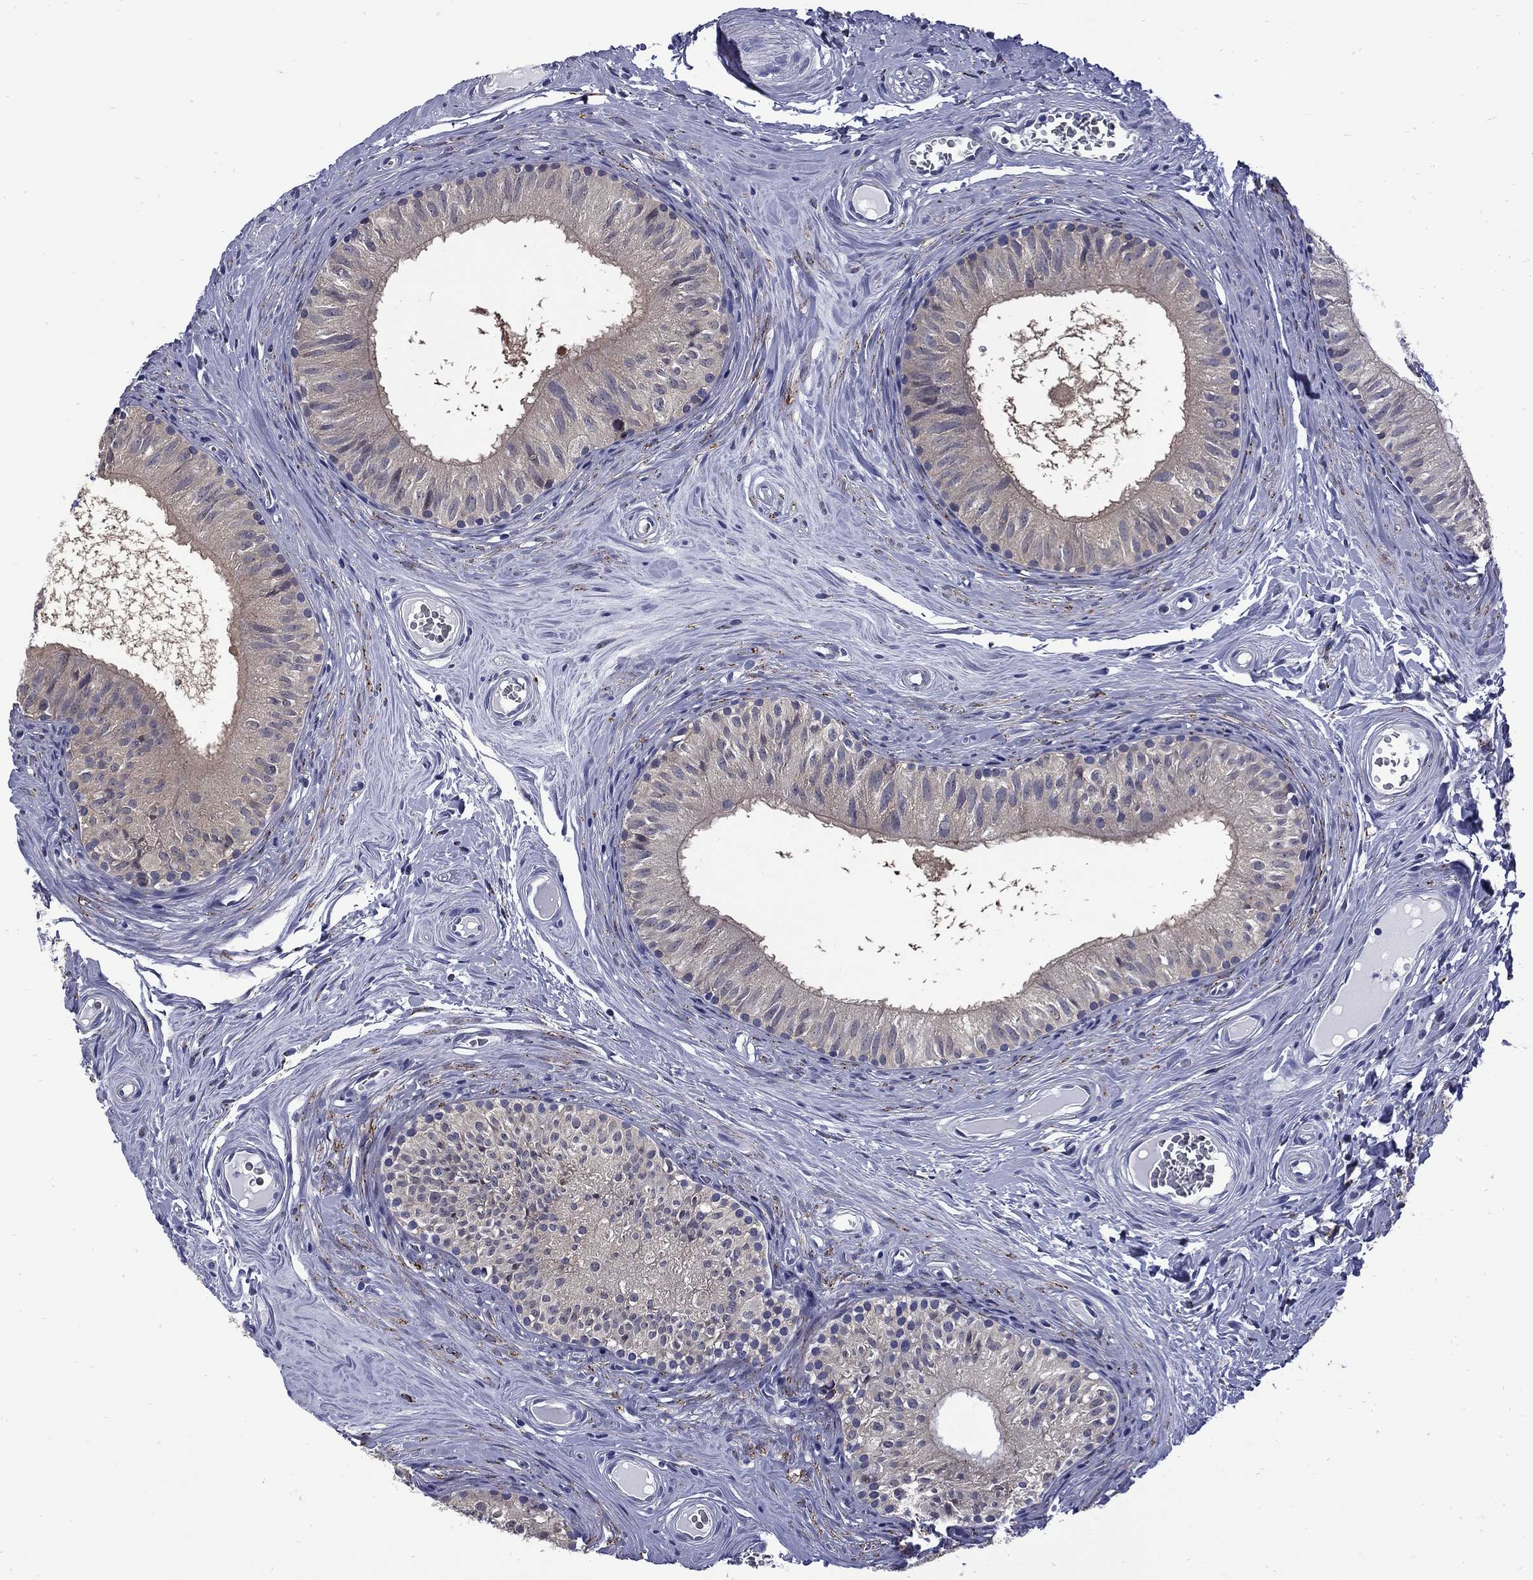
{"staining": {"intensity": "negative", "quantity": "none", "location": "none"}, "tissue": "epididymis", "cell_type": "Glandular cells", "image_type": "normal", "snomed": [{"axis": "morphology", "description": "Normal tissue, NOS"}, {"axis": "topography", "description": "Epididymis"}], "caption": "Image shows no protein positivity in glandular cells of benign epididymis.", "gene": "MGARP", "patient": {"sex": "male", "age": 52}}